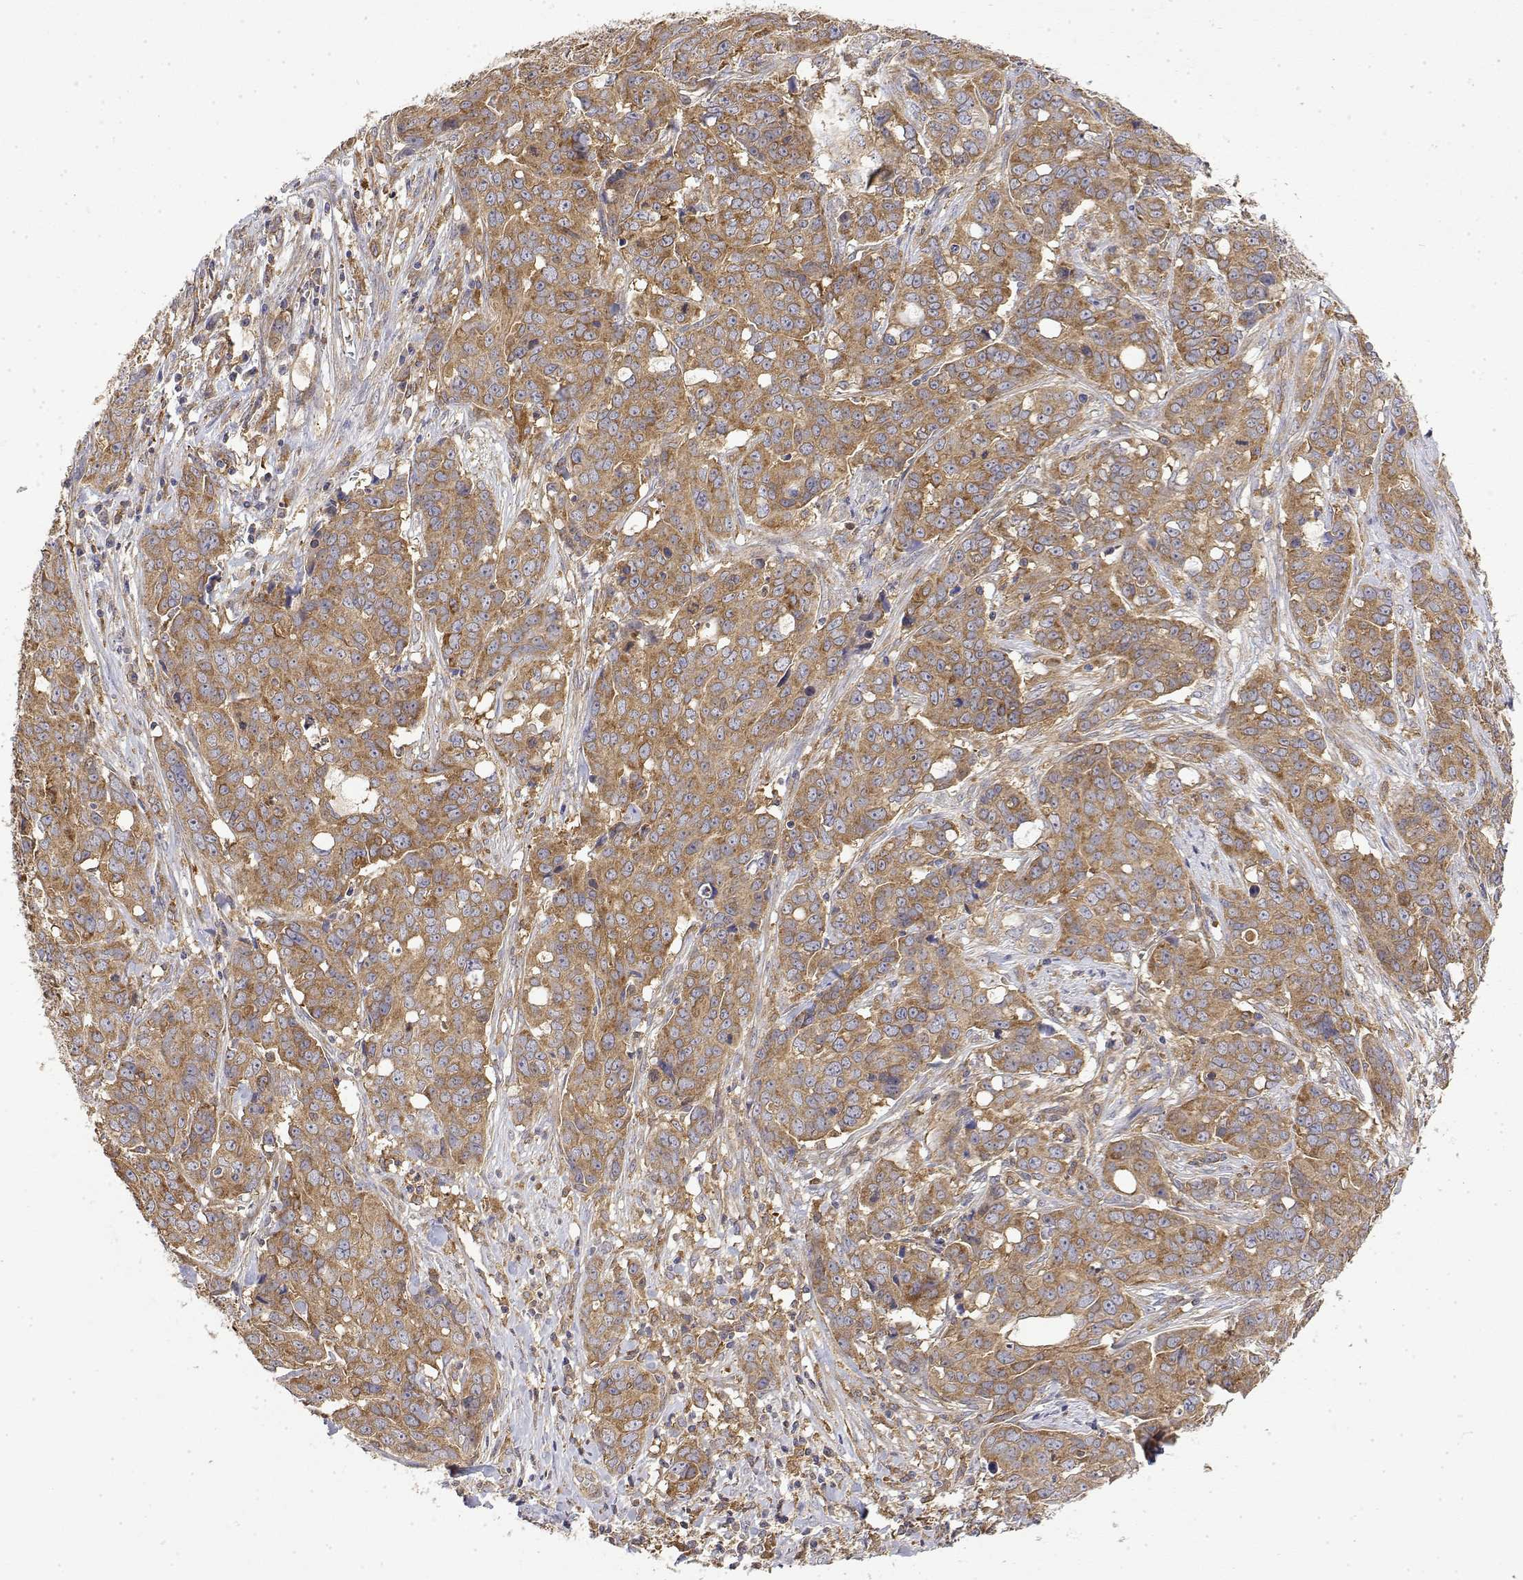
{"staining": {"intensity": "moderate", "quantity": ">75%", "location": "cytoplasmic/membranous"}, "tissue": "ovarian cancer", "cell_type": "Tumor cells", "image_type": "cancer", "snomed": [{"axis": "morphology", "description": "Carcinoma, endometroid"}, {"axis": "topography", "description": "Ovary"}], "caption": "Endometroid carcinoma (ovarian) stained with a brown dye exhibits moderate cytoplasmic/membranous positive positivity in approximately >75% of tumor cells.", "gene": "PACSIN2", "patient": {"sex": "female", "age": 78}}